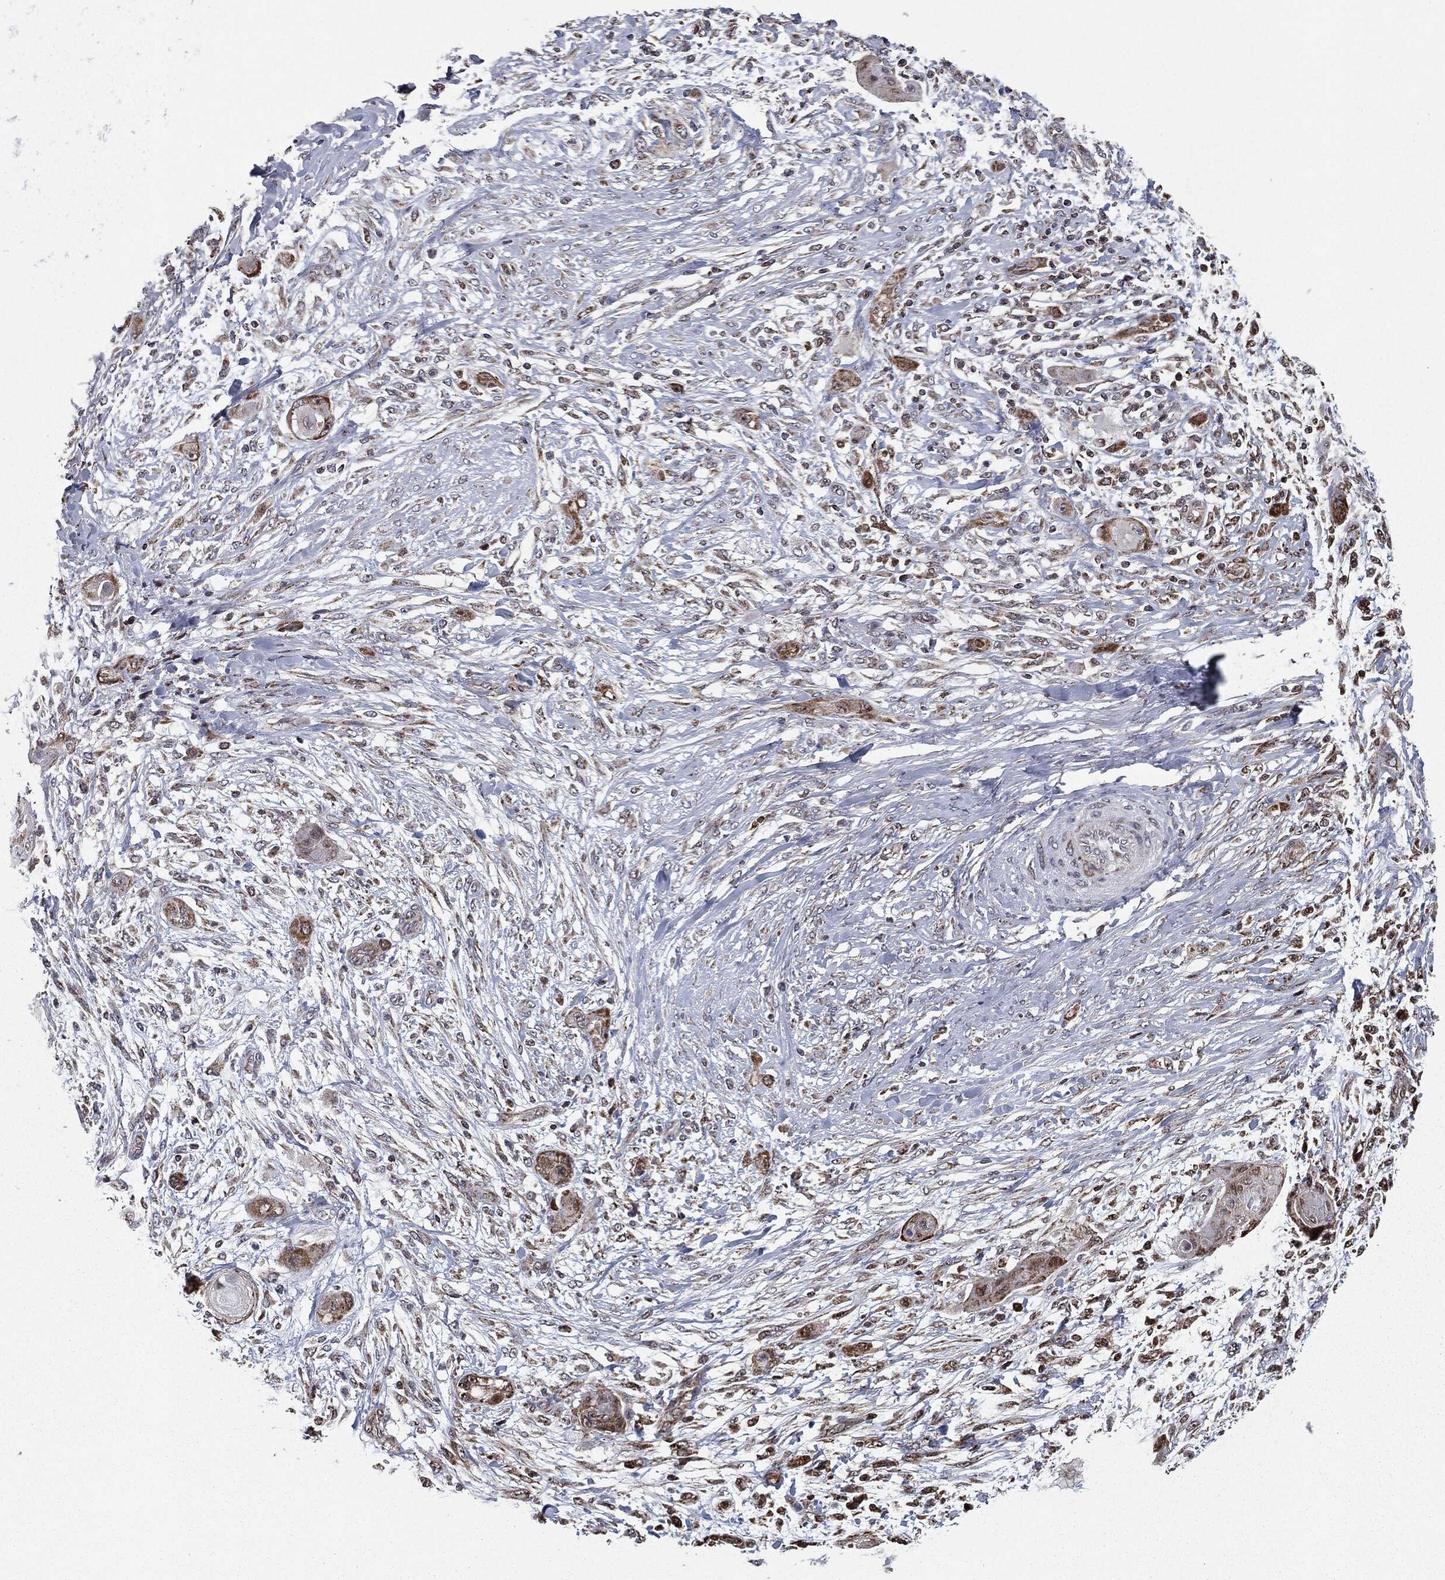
{"staining": {"intensity": "strong", "quantity": "<25%", "location": "cytoplasmic/membranous"}, "tissue": "skin cancer", "cell_type": "Tumor cells", "image_type": "cancer", "snomed": [{"axis": "morphology", "description": "Squamous cell carcinoma, NOS"}, {"axis": "topography", "description": "Skin"}], "caption": "This is a micrograph of immunohistochemistry staining of skin cancer, which shows strong staining in the cytoplasmic/membranous of tumor cells.", "gene": "CHCHD2", "patient": {"sex": "male", "age": 62}}